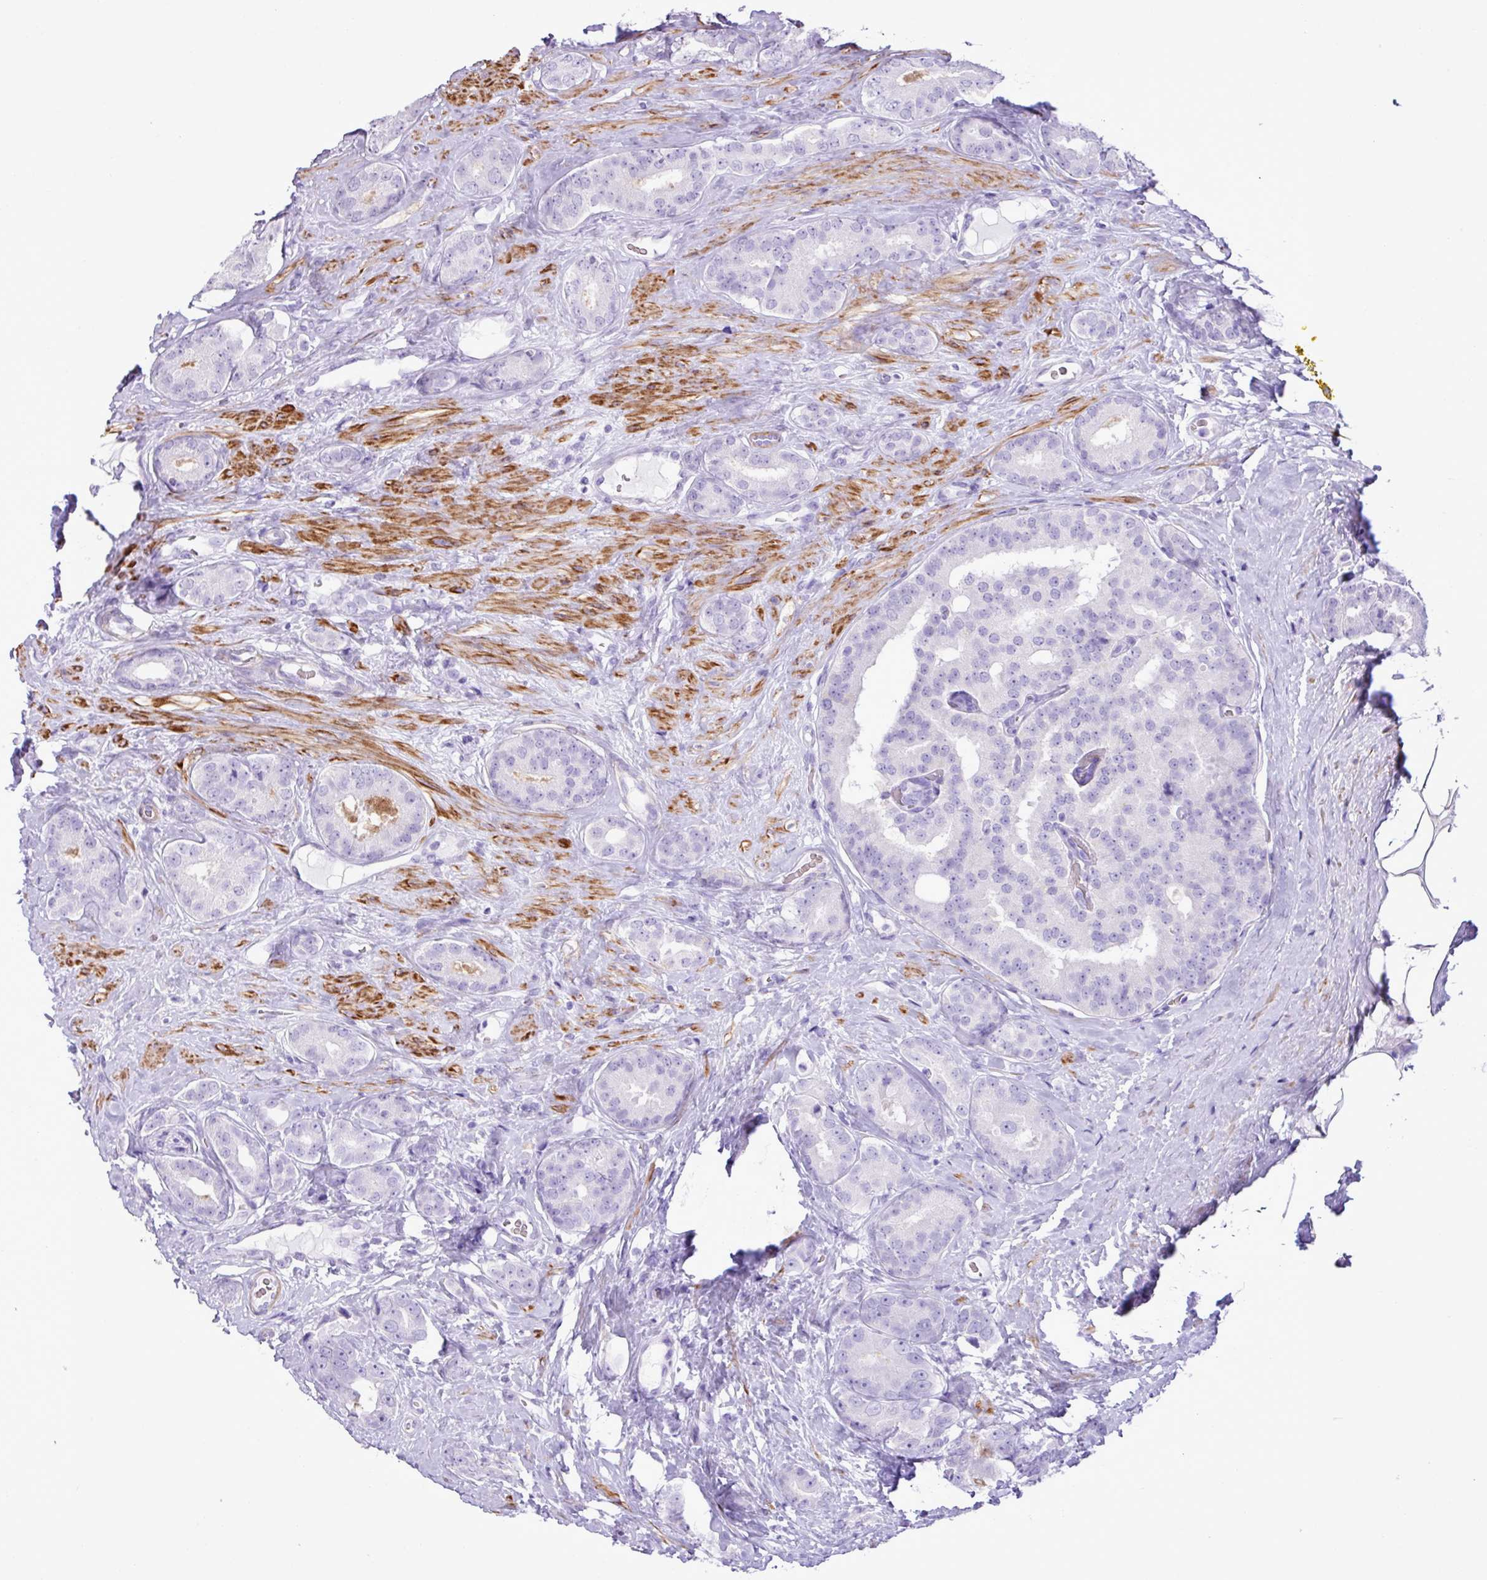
{"staining": {"intensity": "negative", "quantity": "none", "location": "none"}, "tissue": "prostate cancer", "cell_type": "Tumor cells", "image_type": "cancer", "snomed": [{"axis": "morphology", "description": "Adenocarcinoma, High grade"}, {"axis": "topography", "description": "Prostate"}], "caption": "This is an immunohistochemistry histopathology image of adenocarcinoma (high-grade) (prostate). There is no positivity in tumor cells.", "gene": "ZSCAN5A", "patient": {"sex": "male", "age": 63}}